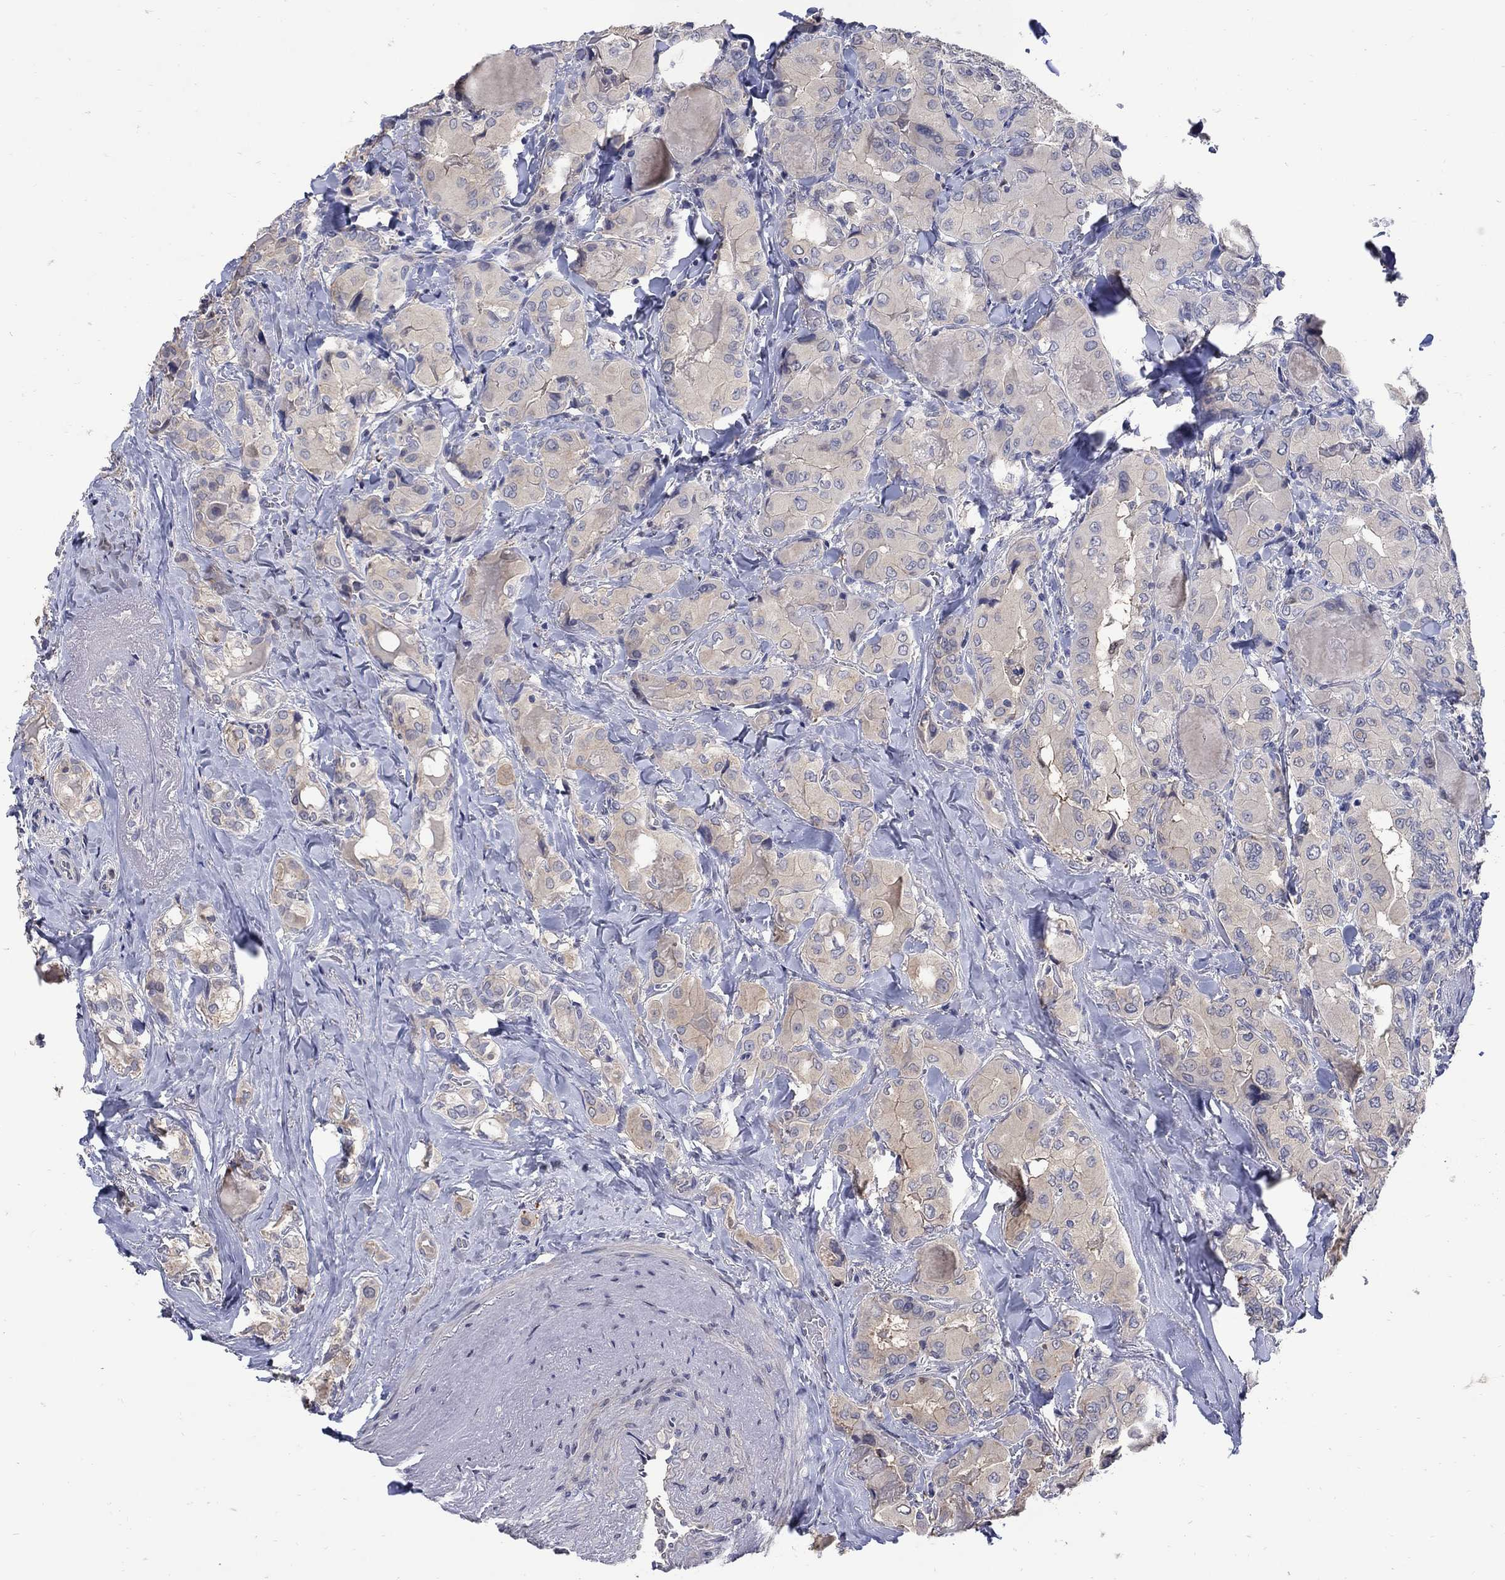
{"staining": {"intensity": "weak", "quantity": "<25%", "location": "cytoplasmic/membranous"}, "tissue": "thyroid cancer", "cell_type": "Tumor cells", "image_type": "cancer", "snomed": [{"axis": "morphology", "description": "Normal tissue, NOS"}, {"axis": "morphology", "description": "Papillary adenocarcinoma, NOS"}, {"axis": "topography", "description": "Thyroid gland"}], "caption": "A histopathology image of human thyroid cancer is negative for staining in tumor cells.", "gene": "CETN1", "patient": {"sex": "female", "age": 66}}